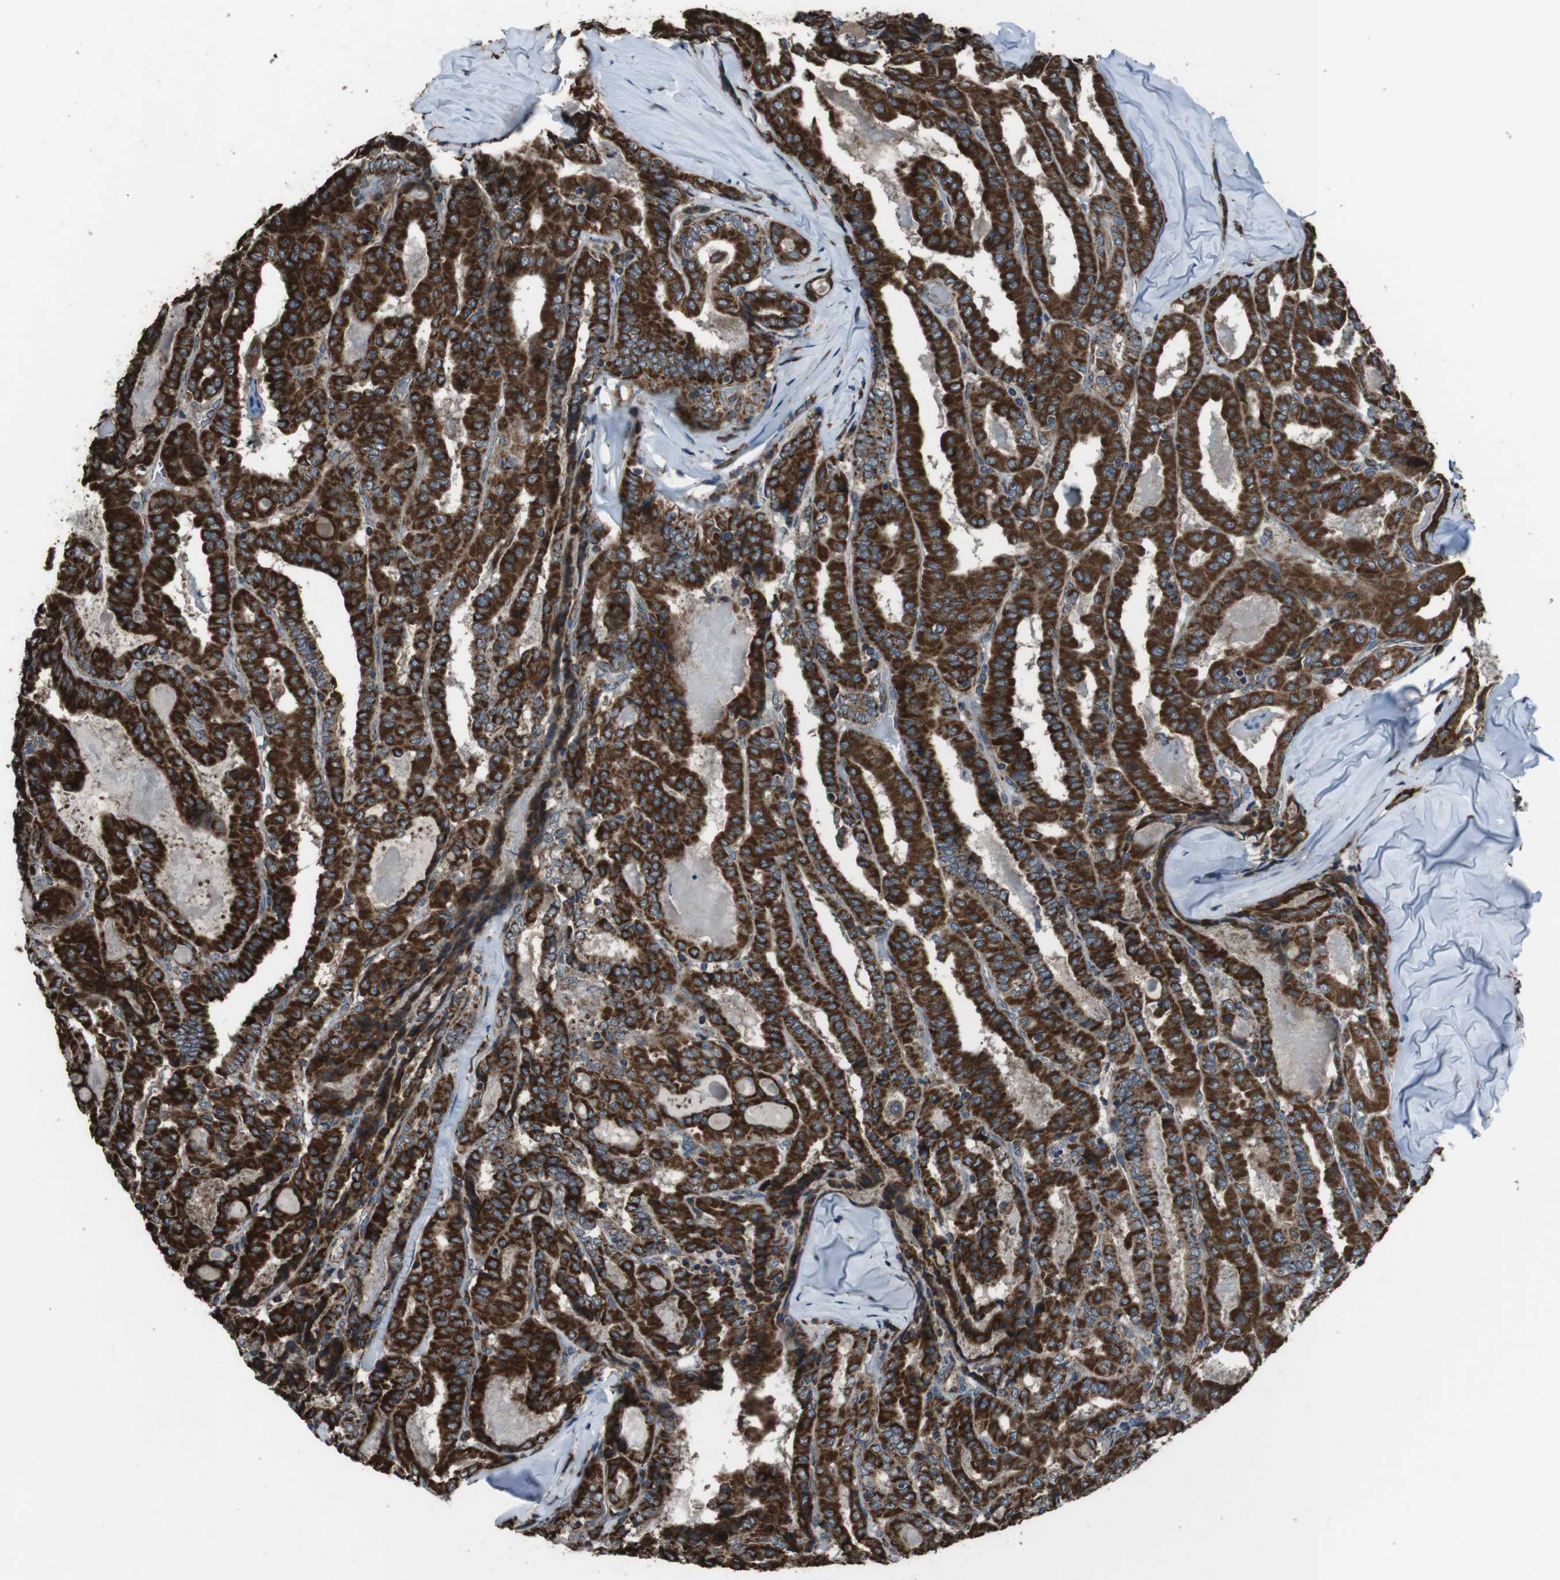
{"staining": {"intensity": "strong", "quantity": ">75%", "location": "cytoplasmic/membranous"}, "tissue": "thyroid cancer", "cell_type": "Tumor cells", "image_type": "cancer", "snomed": [{"axis": "morphology", "description": "Papillary adenocarcinoma, NOS"}, {"axis": "topography", "description": "Thyroid gland"}], "caption": "Protein staining of thyroid cancer (papillary adenocarcinoma) tissue reveals strong cytoplasmic/membranous expression in about >75% of tumor cells. (brown staining indicates protein expression, while blue staining denotes nuclei).", "gene": "GIMAP8", "patient": {"sex": "female", "age": 42}}